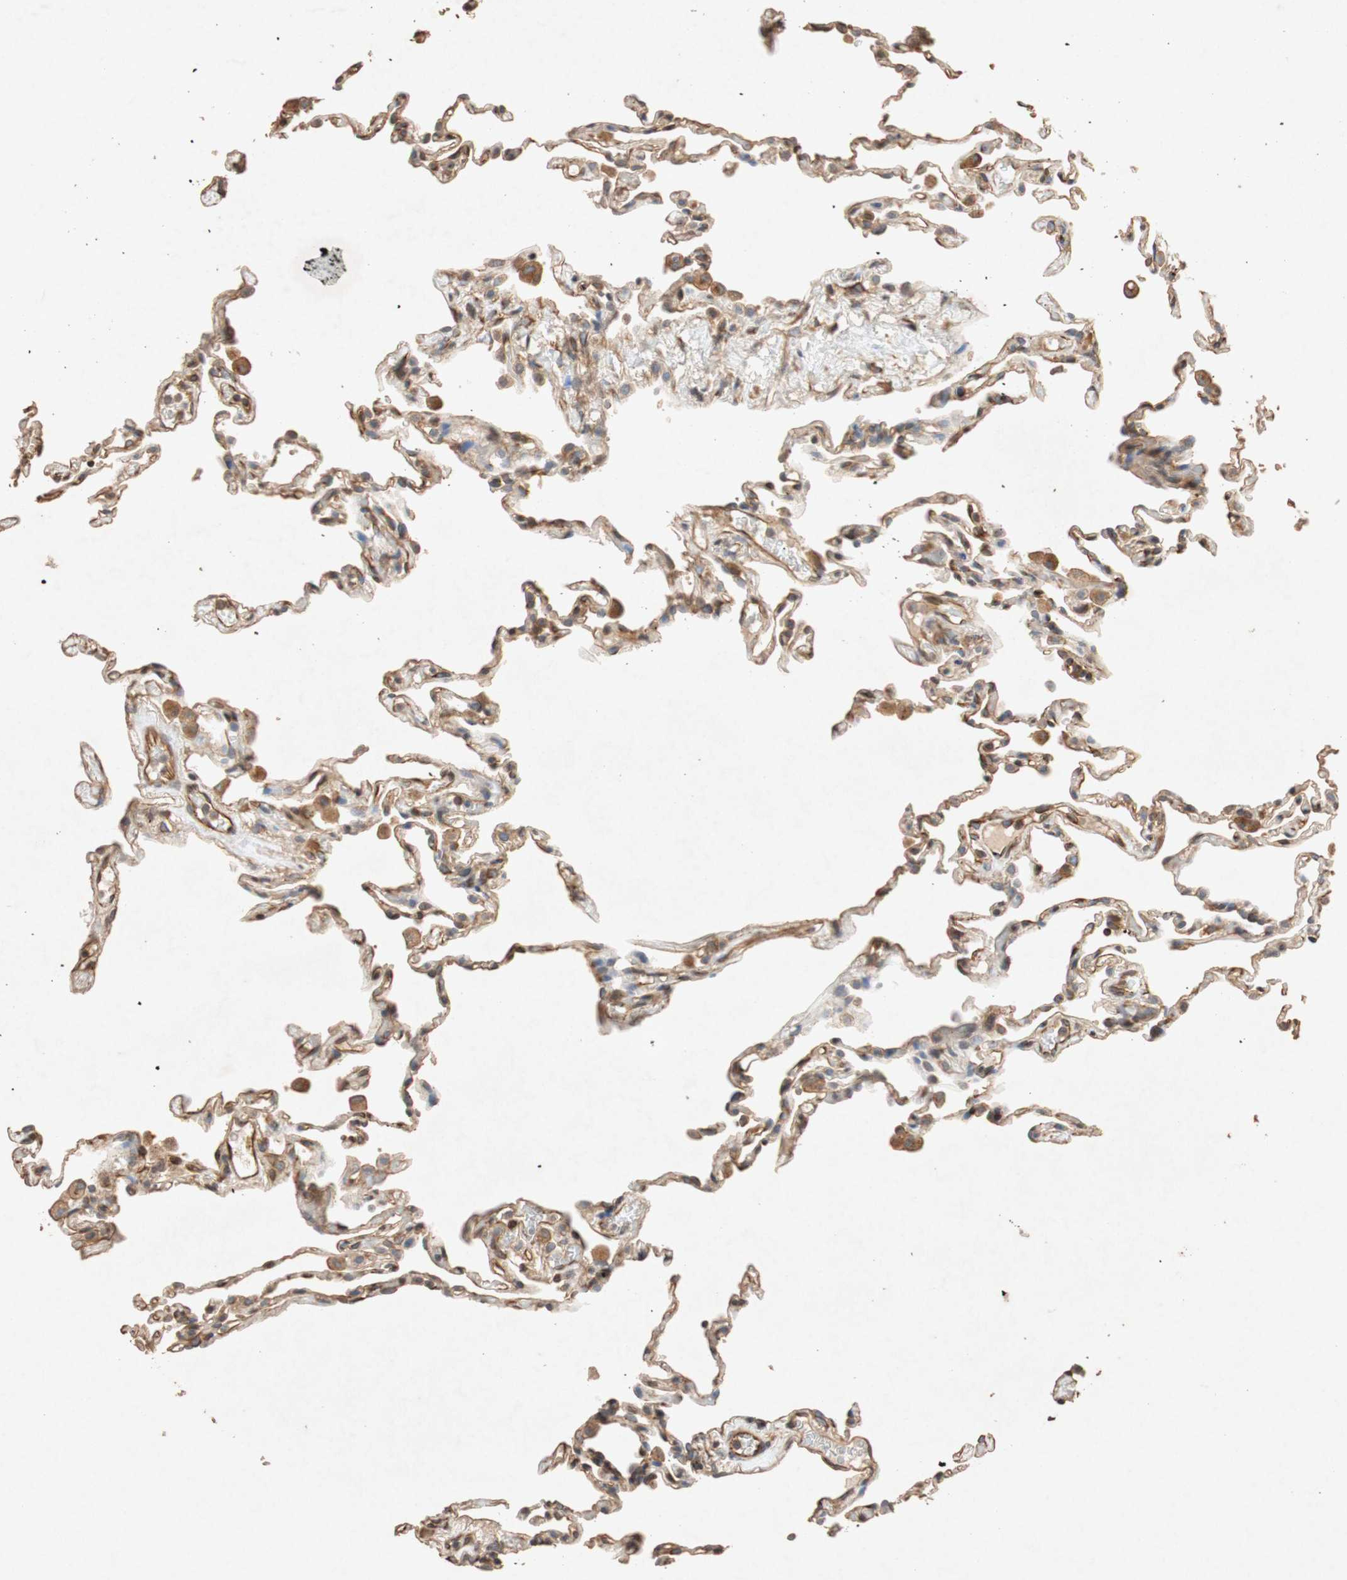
{"staining": {"intensity": "moderate", "quantity": ">75%", "location": "cytoplasmic/membranous"}, "tissue": "lung", "cell_type": "Alveolar cells", "image_type": "normal", "snomed": [{"axis": "morphology", "description": "Normal tissue, NOS"}, {"axis": "topography", "description": "Lung"}], "caption": "DAB immunohistochemical staining of benign lung shows moderate cytoplasmic/membranous protein expression in approximately >75% of alveolar cells.", "gene": "TUBB", "patient": {"sex": "male", "age": 59}}